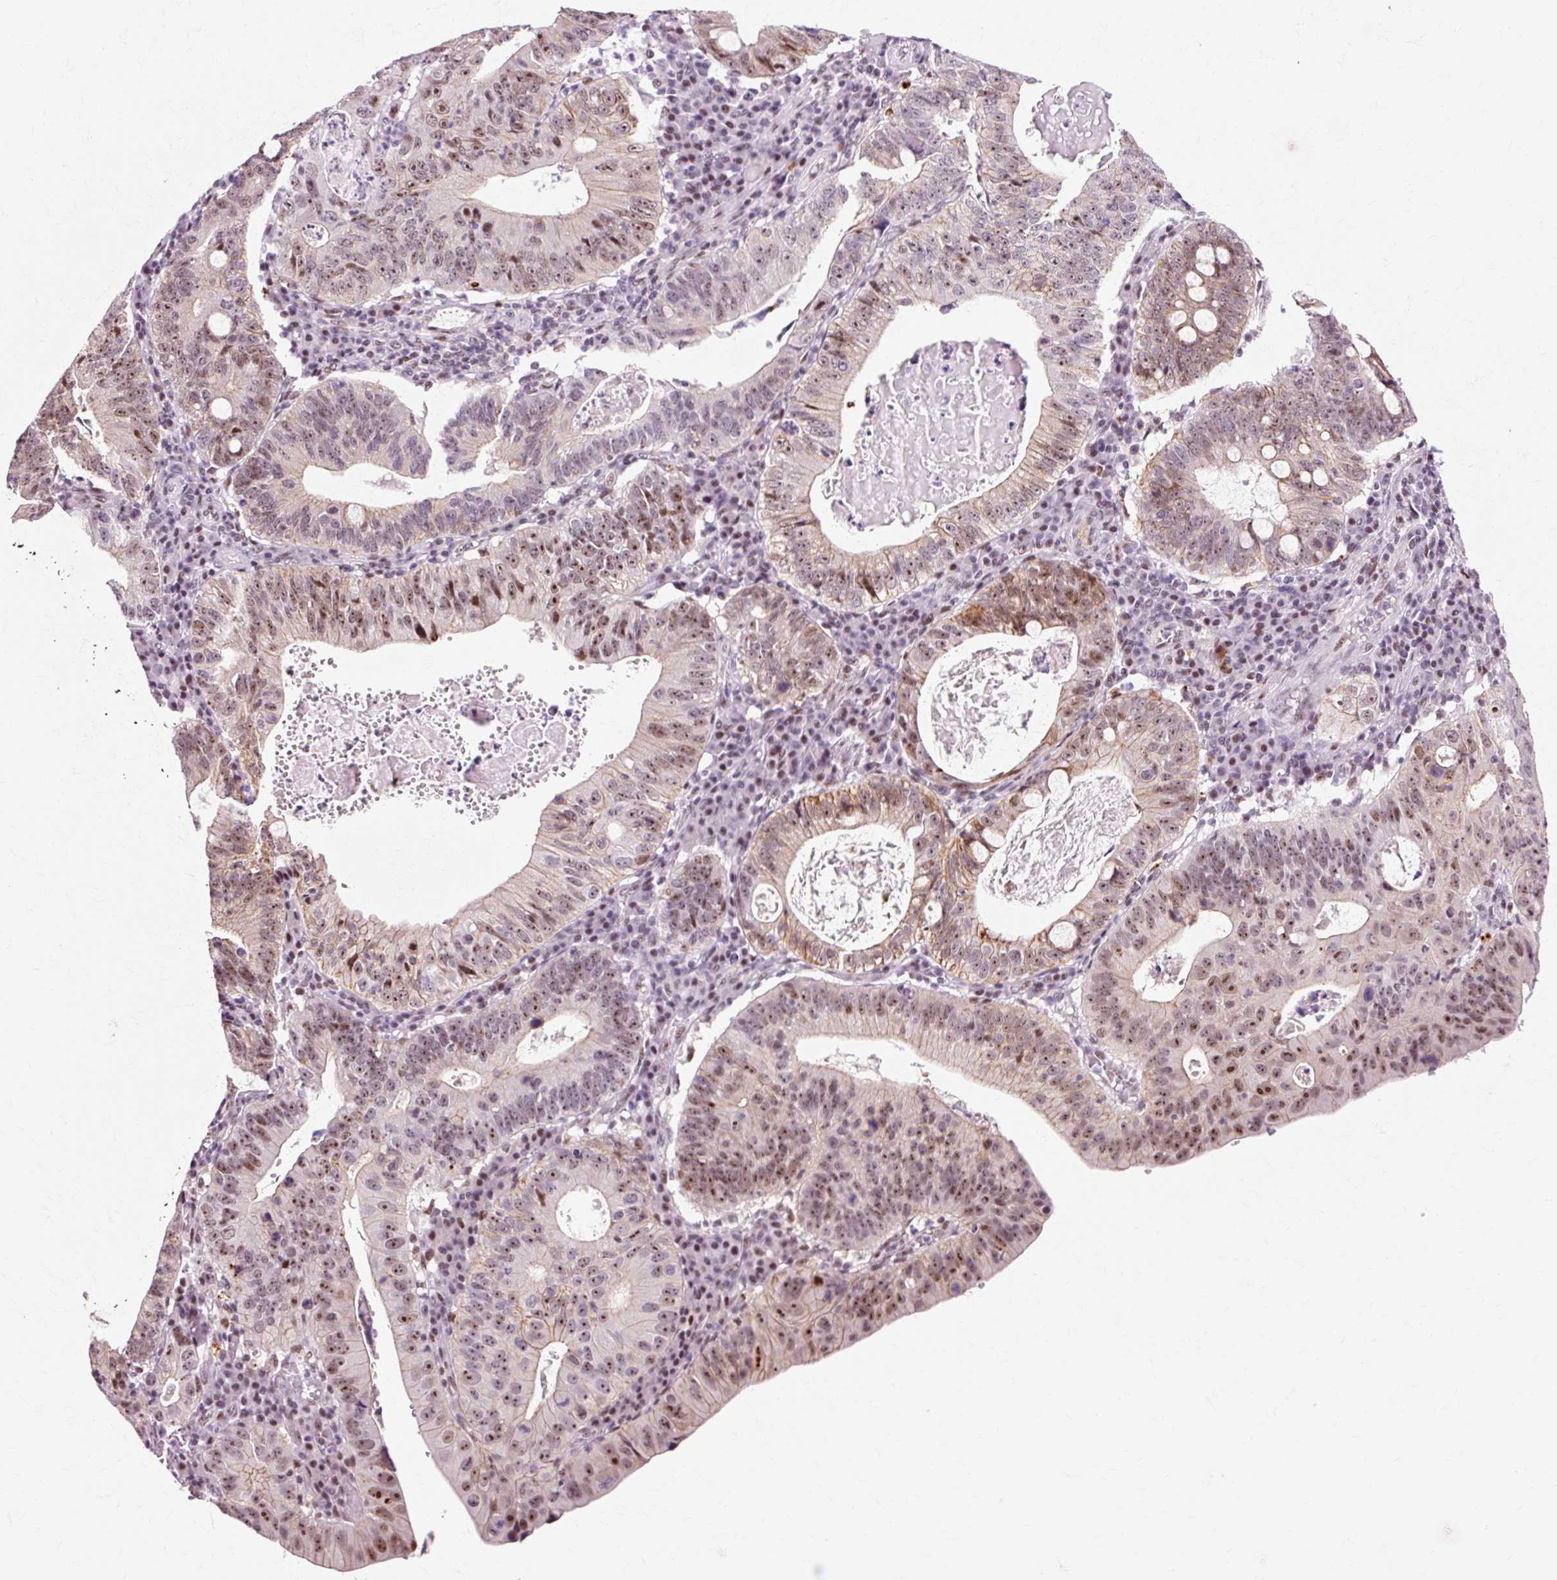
{"staining": {"intensity": "moderate", "quantity": ">75%", "location": "cytoplasmic/membranous,nuclear"}, "tissue": "stomach cancer", "cell_type": "Tumor cells", "image_type": "cancer", "snomed": [{"axis": "morphology", "description": "Adenocarcinoma, NOS"}, {"axis": "topography", "description": "Stomach"}], "caption": "Immunohistochemistry (DAB (3,3'-diaminobenzidine)) staining of human adenocarcinoma (stomach) demonstrates moderate cytoplasmic/membranous and nuclear protein expression in approximately >75% of tumor cells.", "gene": "MACROD2", "patient": {"sex": "male", "age": 59}}